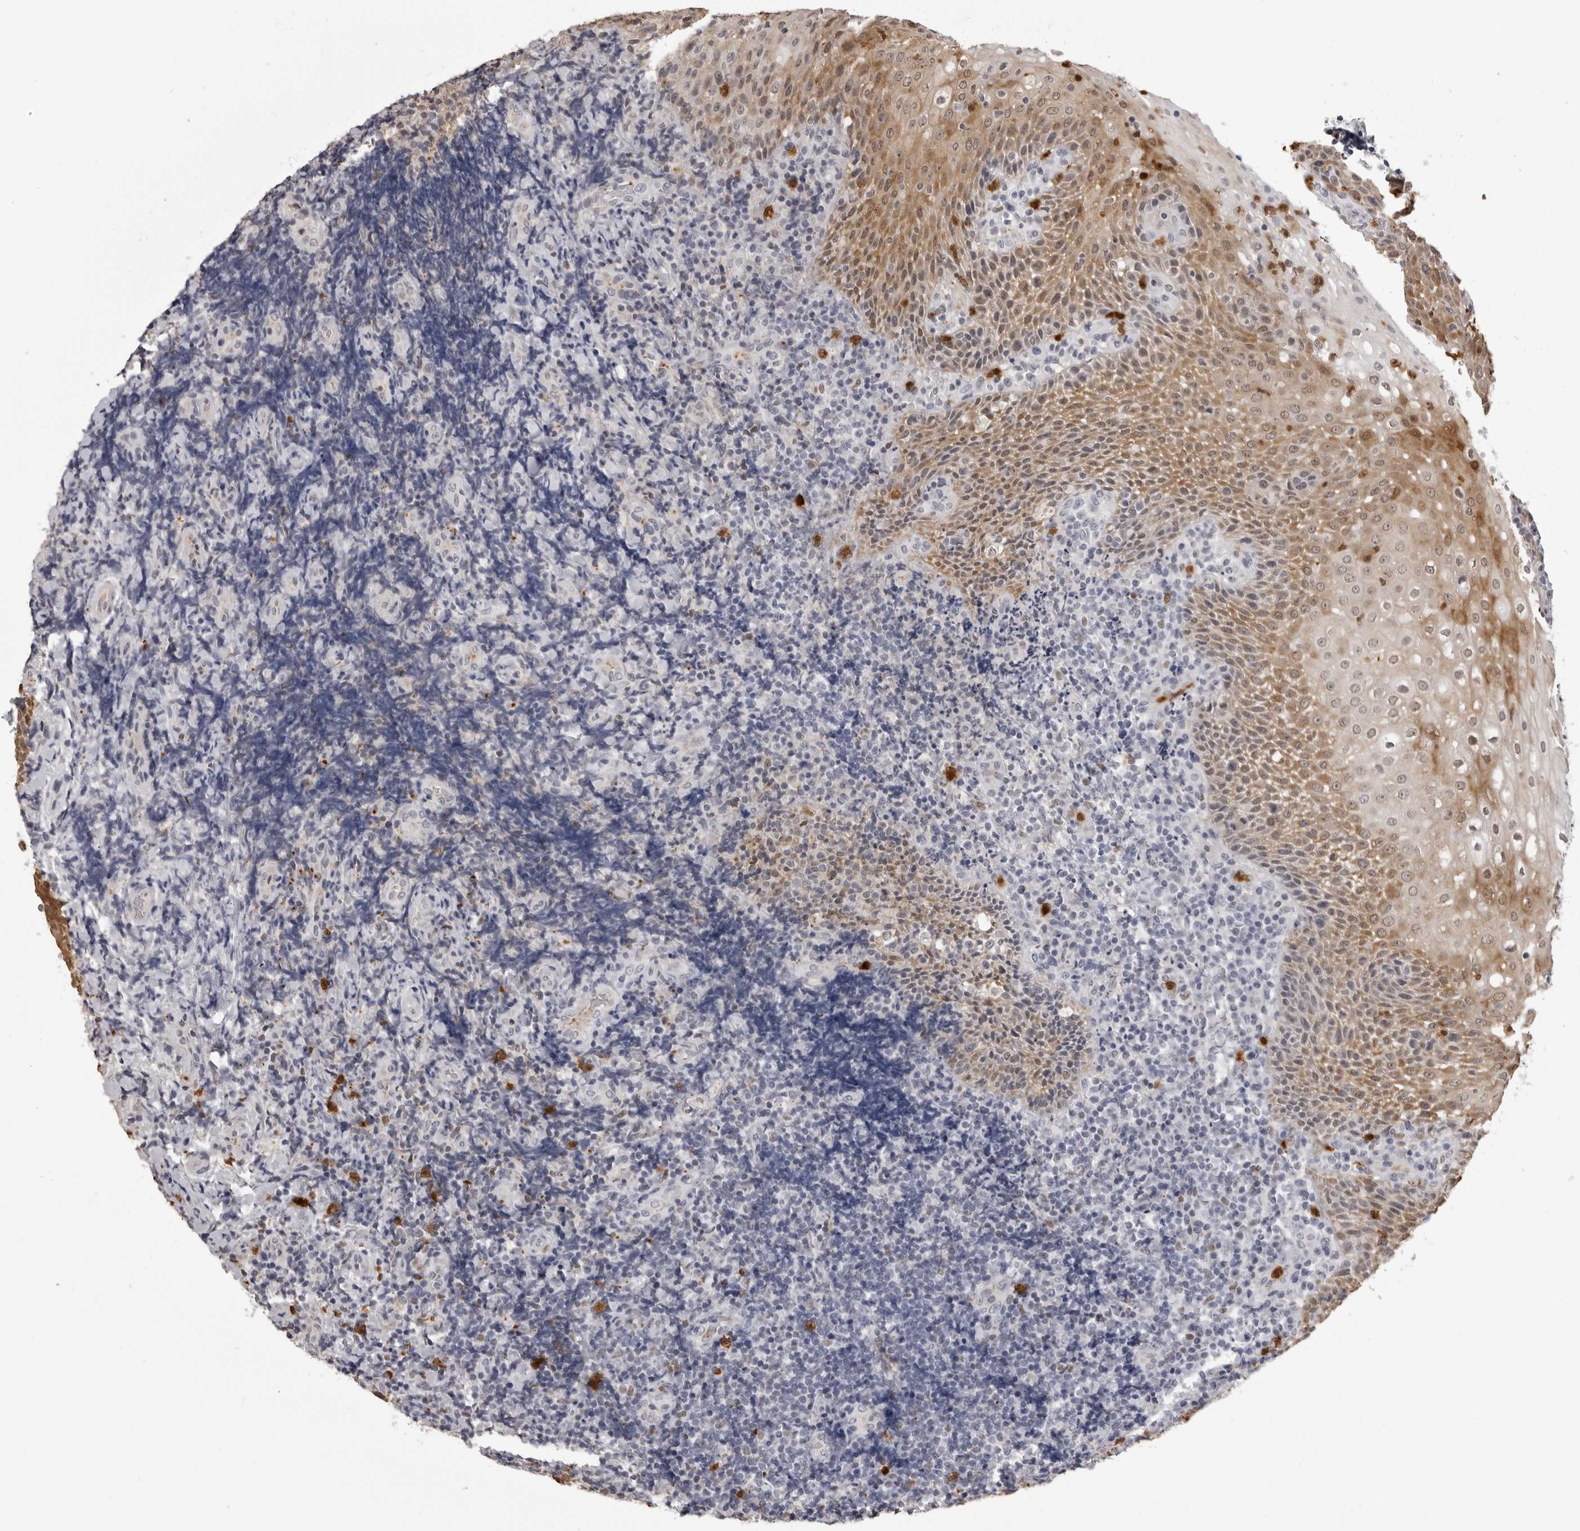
{"staining": {"intensity": "negative", "quantity": "none", "location": "none"}, "tissue": "lymphoma", "cell_type": "Tumor cells", "image_type": "cancer", "snomed": [{"axis": "morphology", "description": "Malignant lymphoma, non-Hodgkin's type, High grade"}, {"axis": "topography", "description": "Tonsil"}], "caption": "This image is of malignant lymphoma, non-Hodgkin's type (high-grade) stained with immunohistochemistry to label a protein in brown with the nuclei are counter-stained blue. There is no positivity in tumor cells.", "gene": "IL31", "patient": {"sex": "female", "age": 36}}